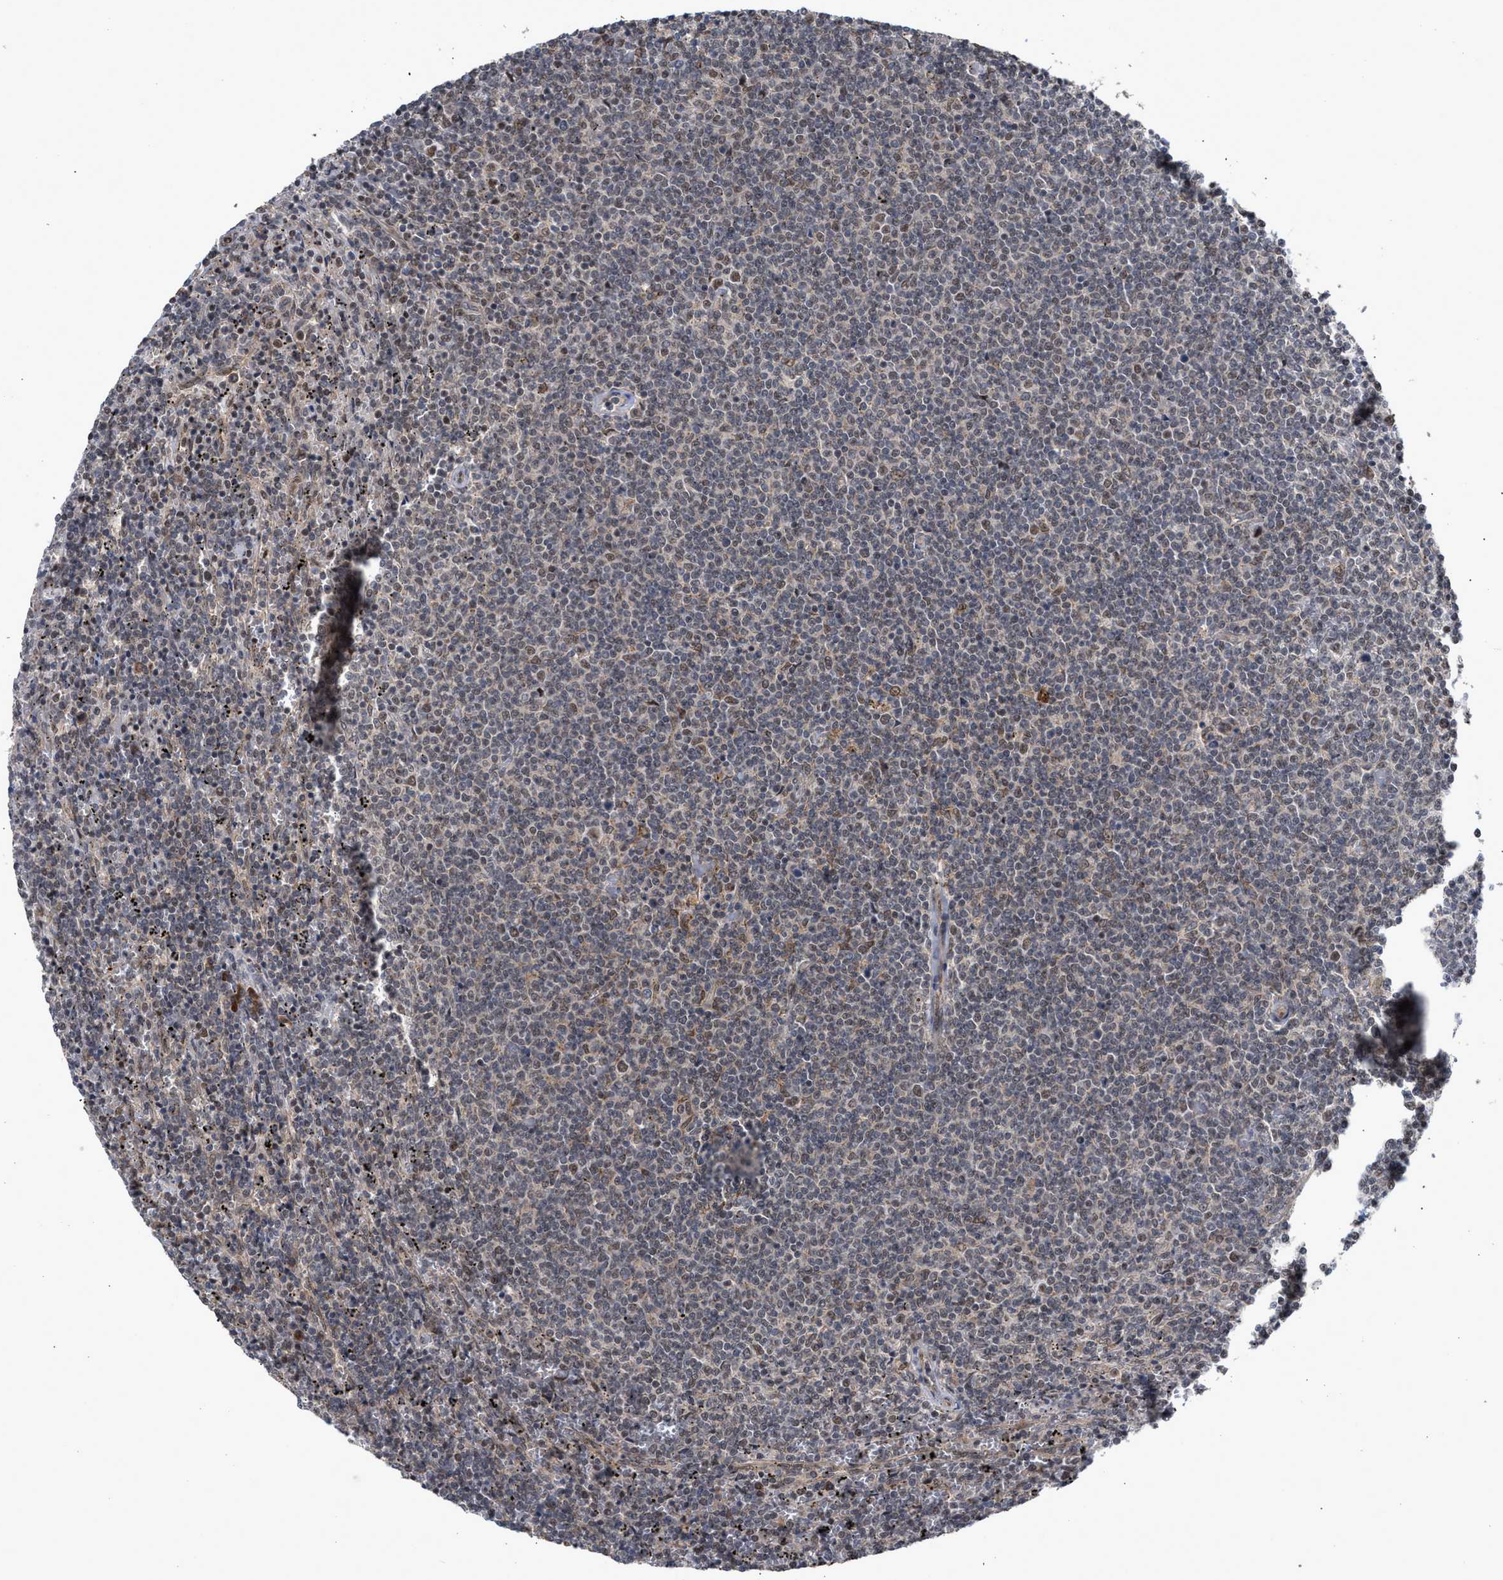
{"staining": {"intensity": "weak", "quantity": "<25%", "location": "nuclear"}, "tissue": "lymphoma", "cell_type": "Tumor cells", "image_type": "cancer", "snomed": [{"axis": "morphology", "description": "Malignant lymphoma, non-Hodgkin's type, Low grade"}, {"axis": "topography", "description": "Spleen"}], "caption": "The immunohistochemistry (IHC) histopathology image has no significant expression in tumor cells of lymphoma tissue.", "gene": "MKNK2", "patient": {"sex": "female", "age": 50}}